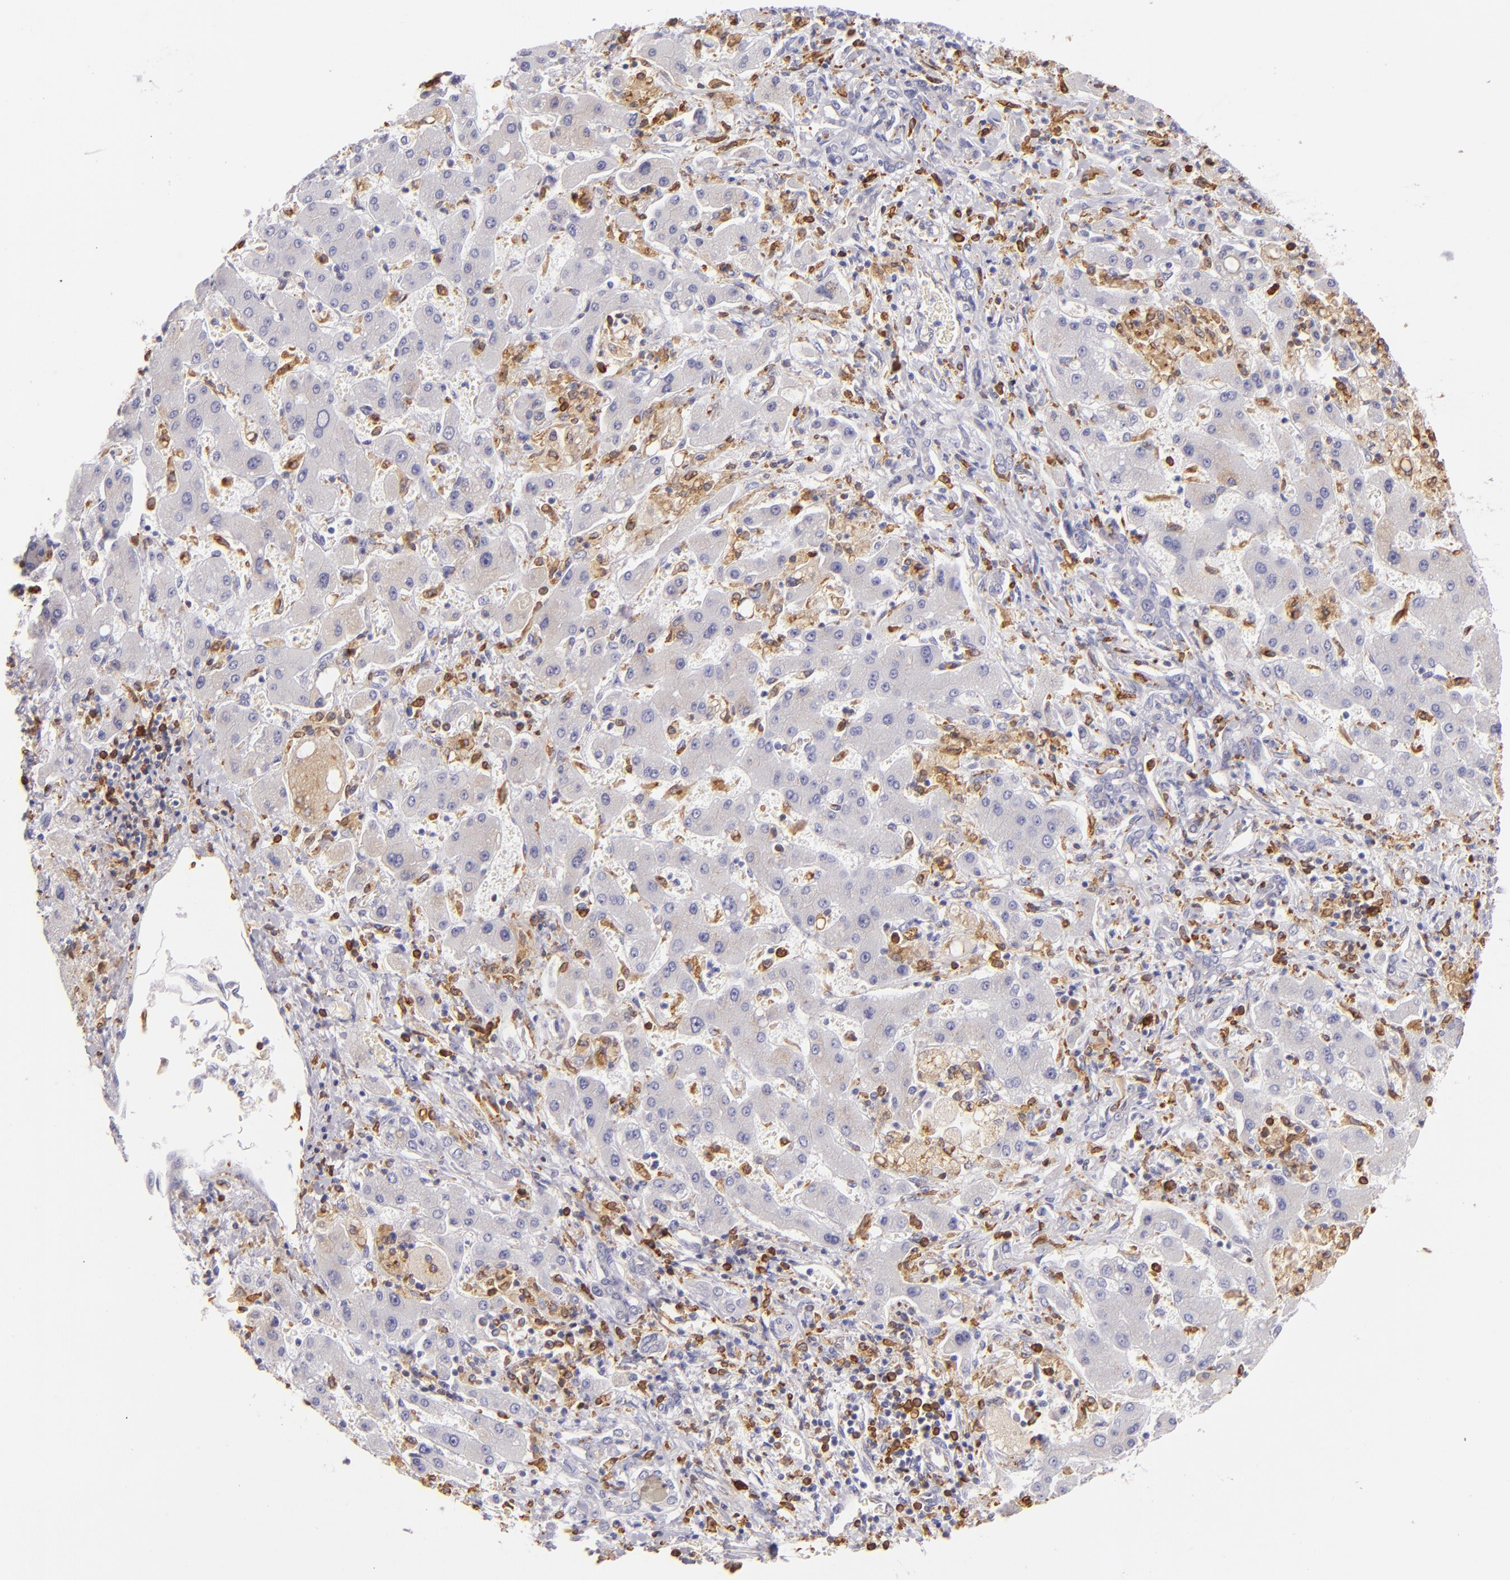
{"staining": {"intensity": "negative", "quantity": "none", "location": "none"}, "tissue": "liver cancer", "cell_type": "Tumor cells", "image_type": "cancer", "snomed": [{"axis": "morphology", "description": "Cholangiocarcinoma"}, {"axis": "topography", "description": "Liver"}], "caption": "Immunohistochemistry (IHC) of human liver cholangiocarcinoma displays no staining in tumor cells.", "gene": "CD74", "patient": {"sex": "male", "age": 50}}